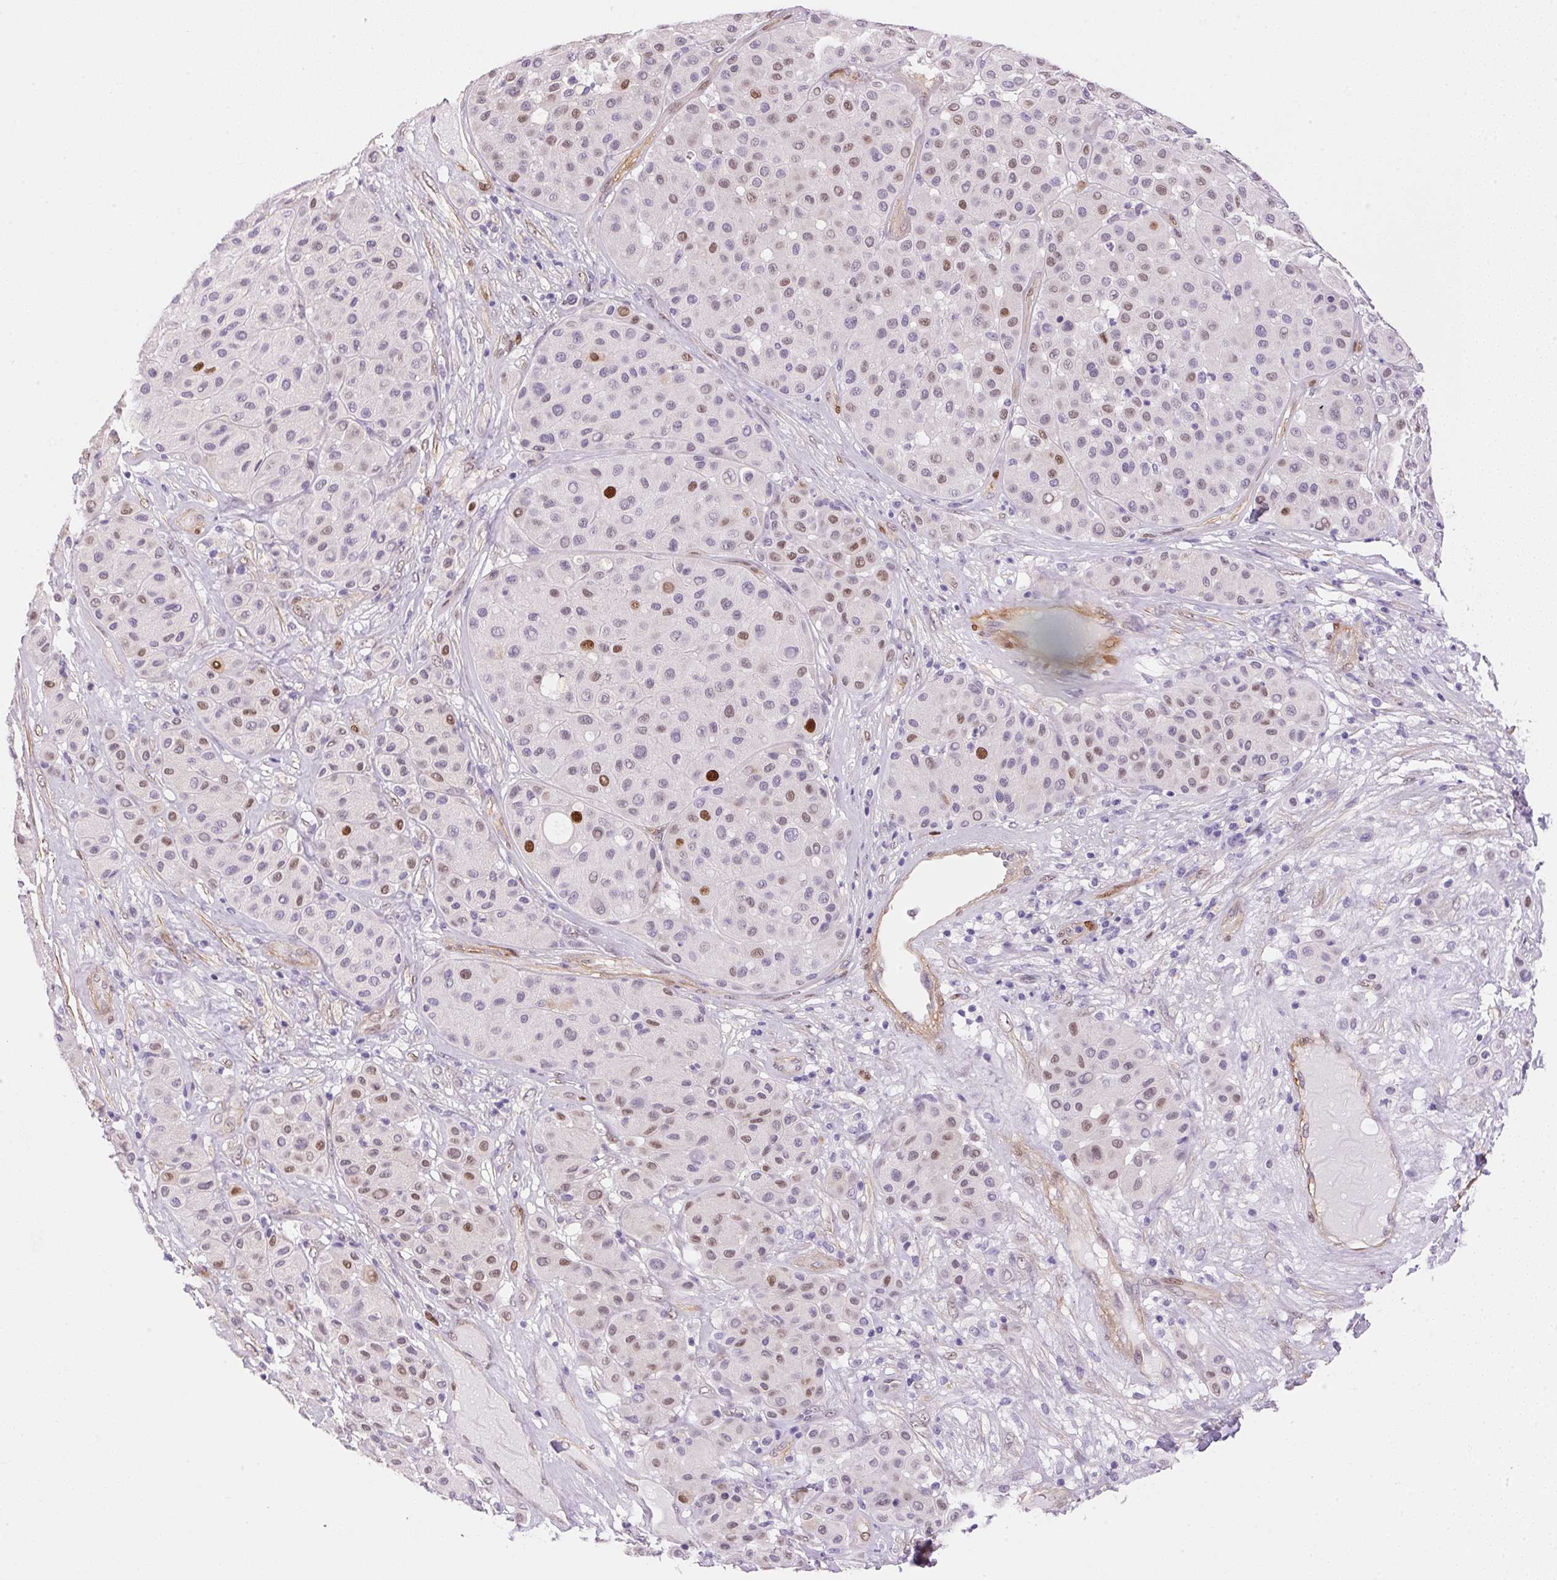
{"staining": {"intensity": "strong", "quantity": "<25%", "location": "nuclear"}, "tissue": "melanoma", "cell_type": "Tumor cells", "image_type": "cancer", "snomed": [{"axis": "morphology", "description": "Malignant melanoma, Metastatic site"}, {"axis": "topography", "description": "Smooth muscle"}], "caption": "This is a photomicrograph of immunohistochemistry staining of malignant melanoma (metastatic site), which shows strong positivity in the nuclear of tumor cells.", "gene": "SMTN", "patient": {"sex": "male", "age": 41}}